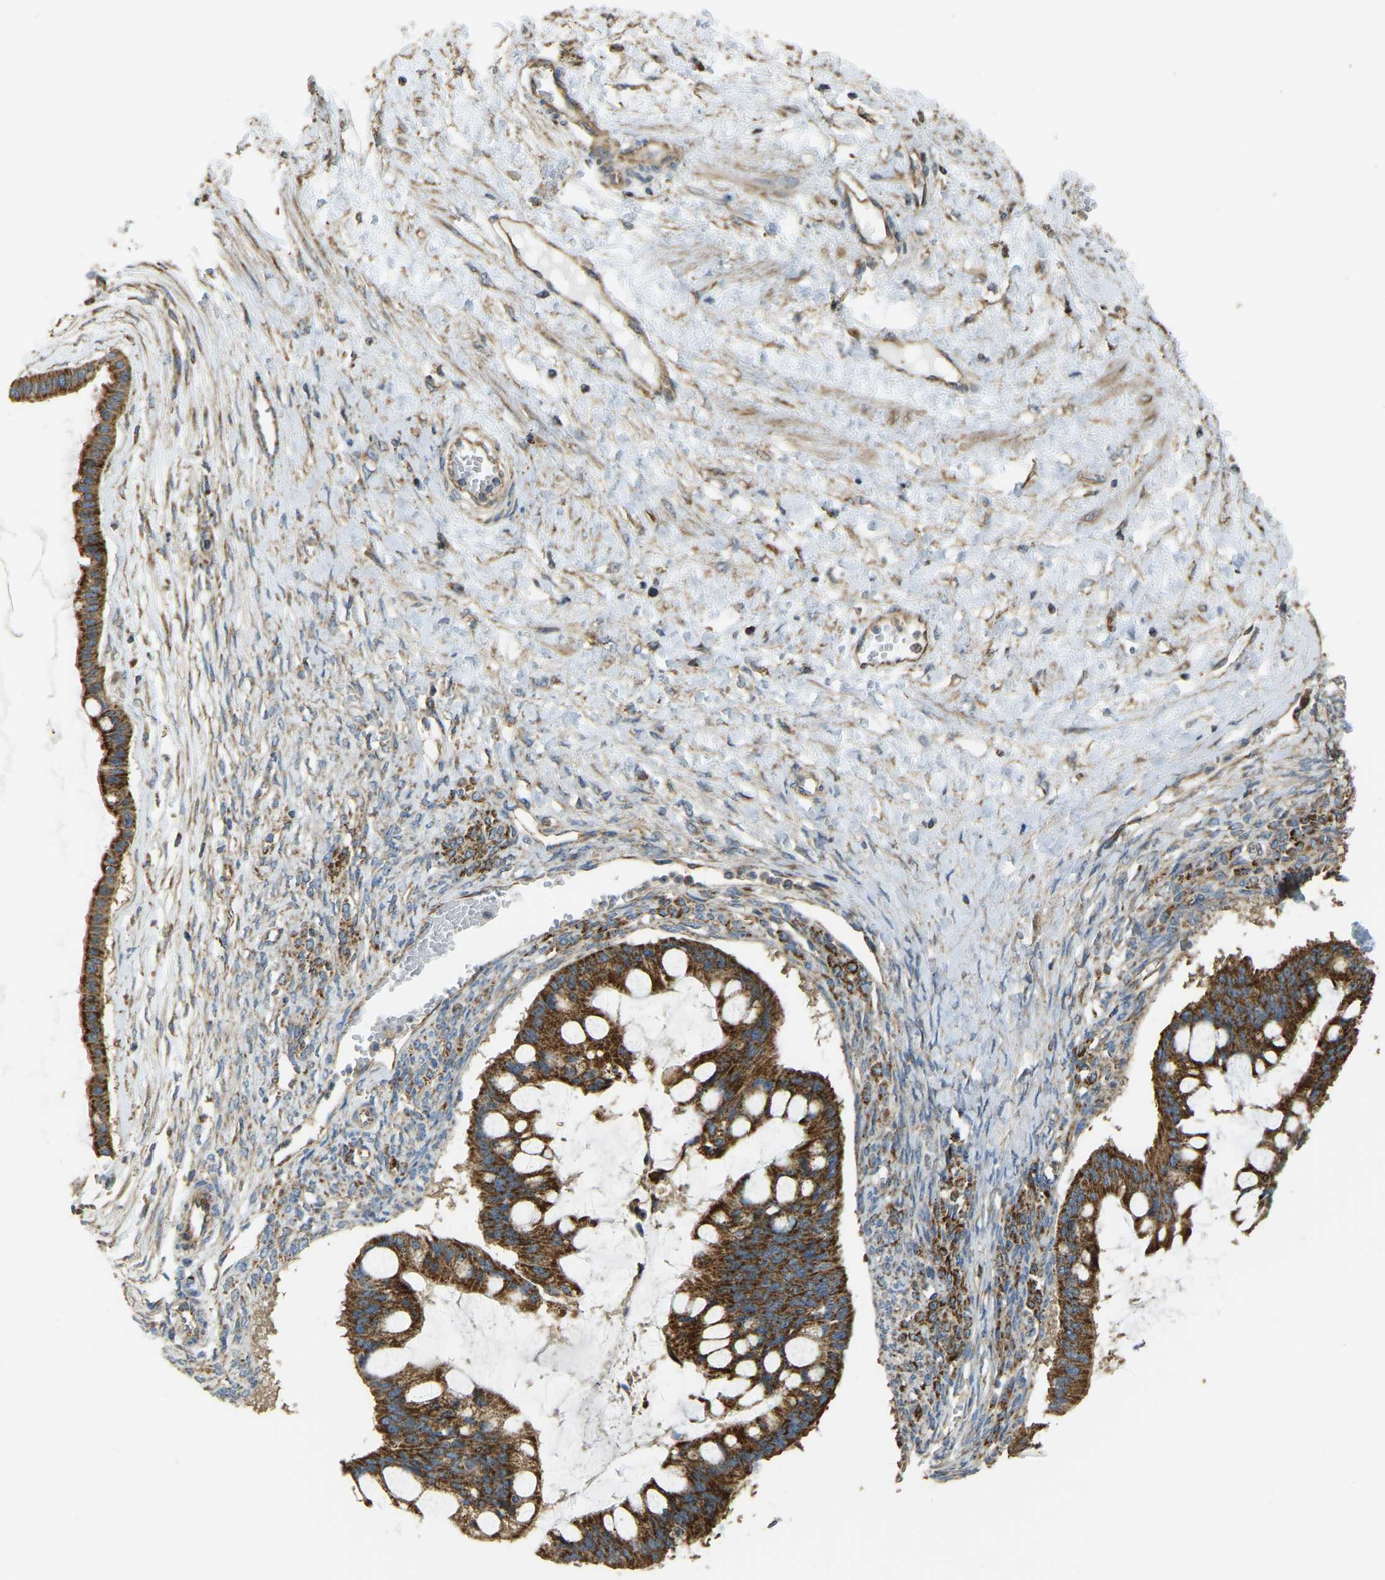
{"staining": {"intensity": "strong", "quantity": ">75%", "location": "cytoplasmic/membranous"}, "tissue": "ovarian cancer", "cell_type": "Tumor cells", "image_type": "cancer", "snomed": [{"axis": "morphology", "description": "Cystadenocarcinoma, mucinous, NOS"}, {"axis": "topography", "description": "Ovary"}], "caption": "Protein analysis of ovarian cancer (mucinous cystadenocarcinoma) tissue demonstrates strong cytoplasmic/membranous expression in approximately >75% of tumor cells.", "gene": "PSMD7", "patient": {"sex": "female", "age": 73}}